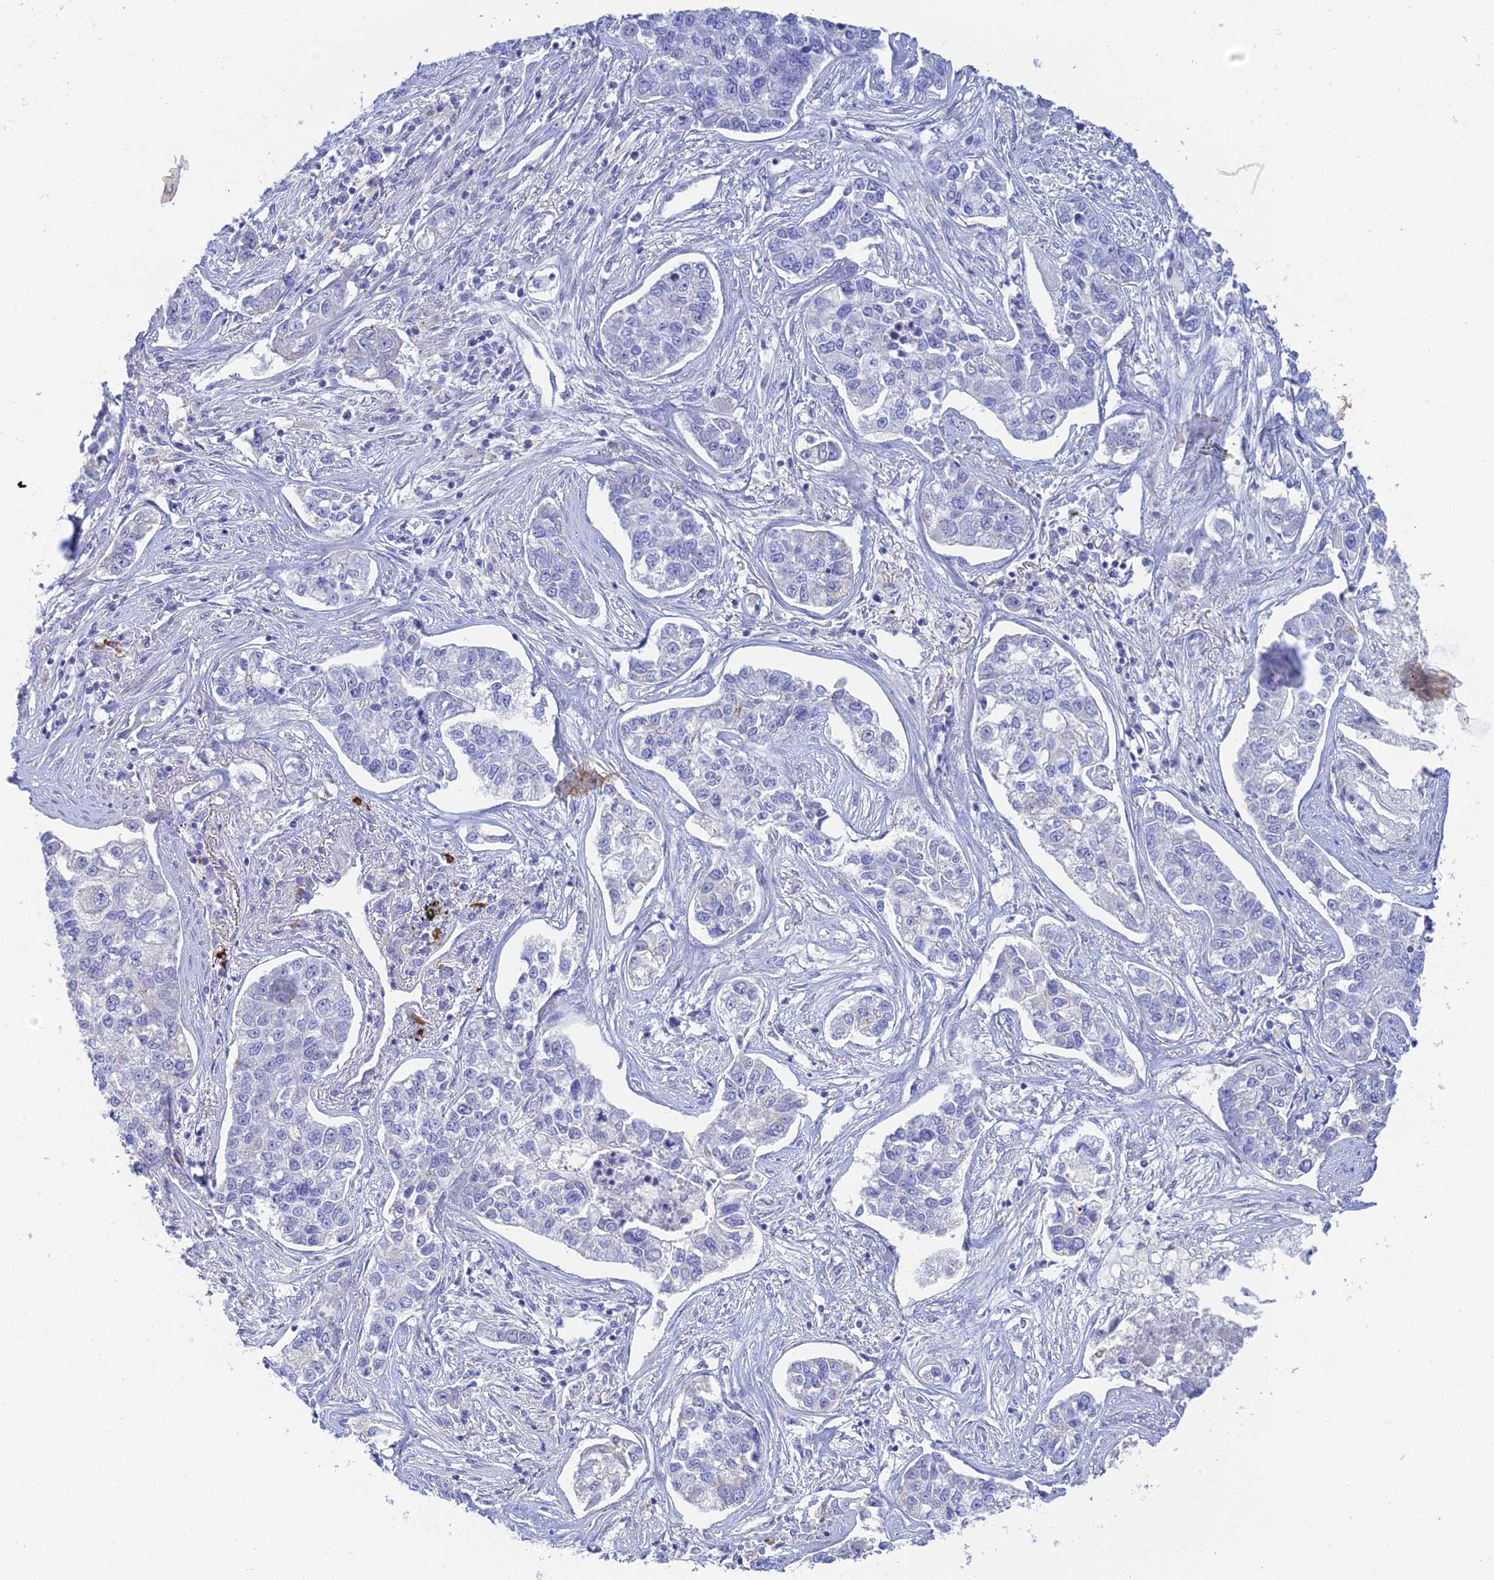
{"staining": {"intensity": "negative", "quantity": "none", "location": "none"}, "tissue": "lung cancer", "cell_type": "Tumor cells", "image_type": "cancer", "snomed": [{"axis": "morphology", "description": "Adenocarcinoma, NOS"}, {"axis": "topography", "description": "Lung"}], "caption": "DAB immunohistochemical staining of human adenocarcinoma (lung) displays no significant staining in tumor cells. Brightfield microscopy of immunohistochemistry stained with DAB (3,3'-diaminobenzidine) (brown) and hematoxylin (blue), captured at high magnification.", "gene": "CEP152", "patient": {"sex": "male", "age": 49}}